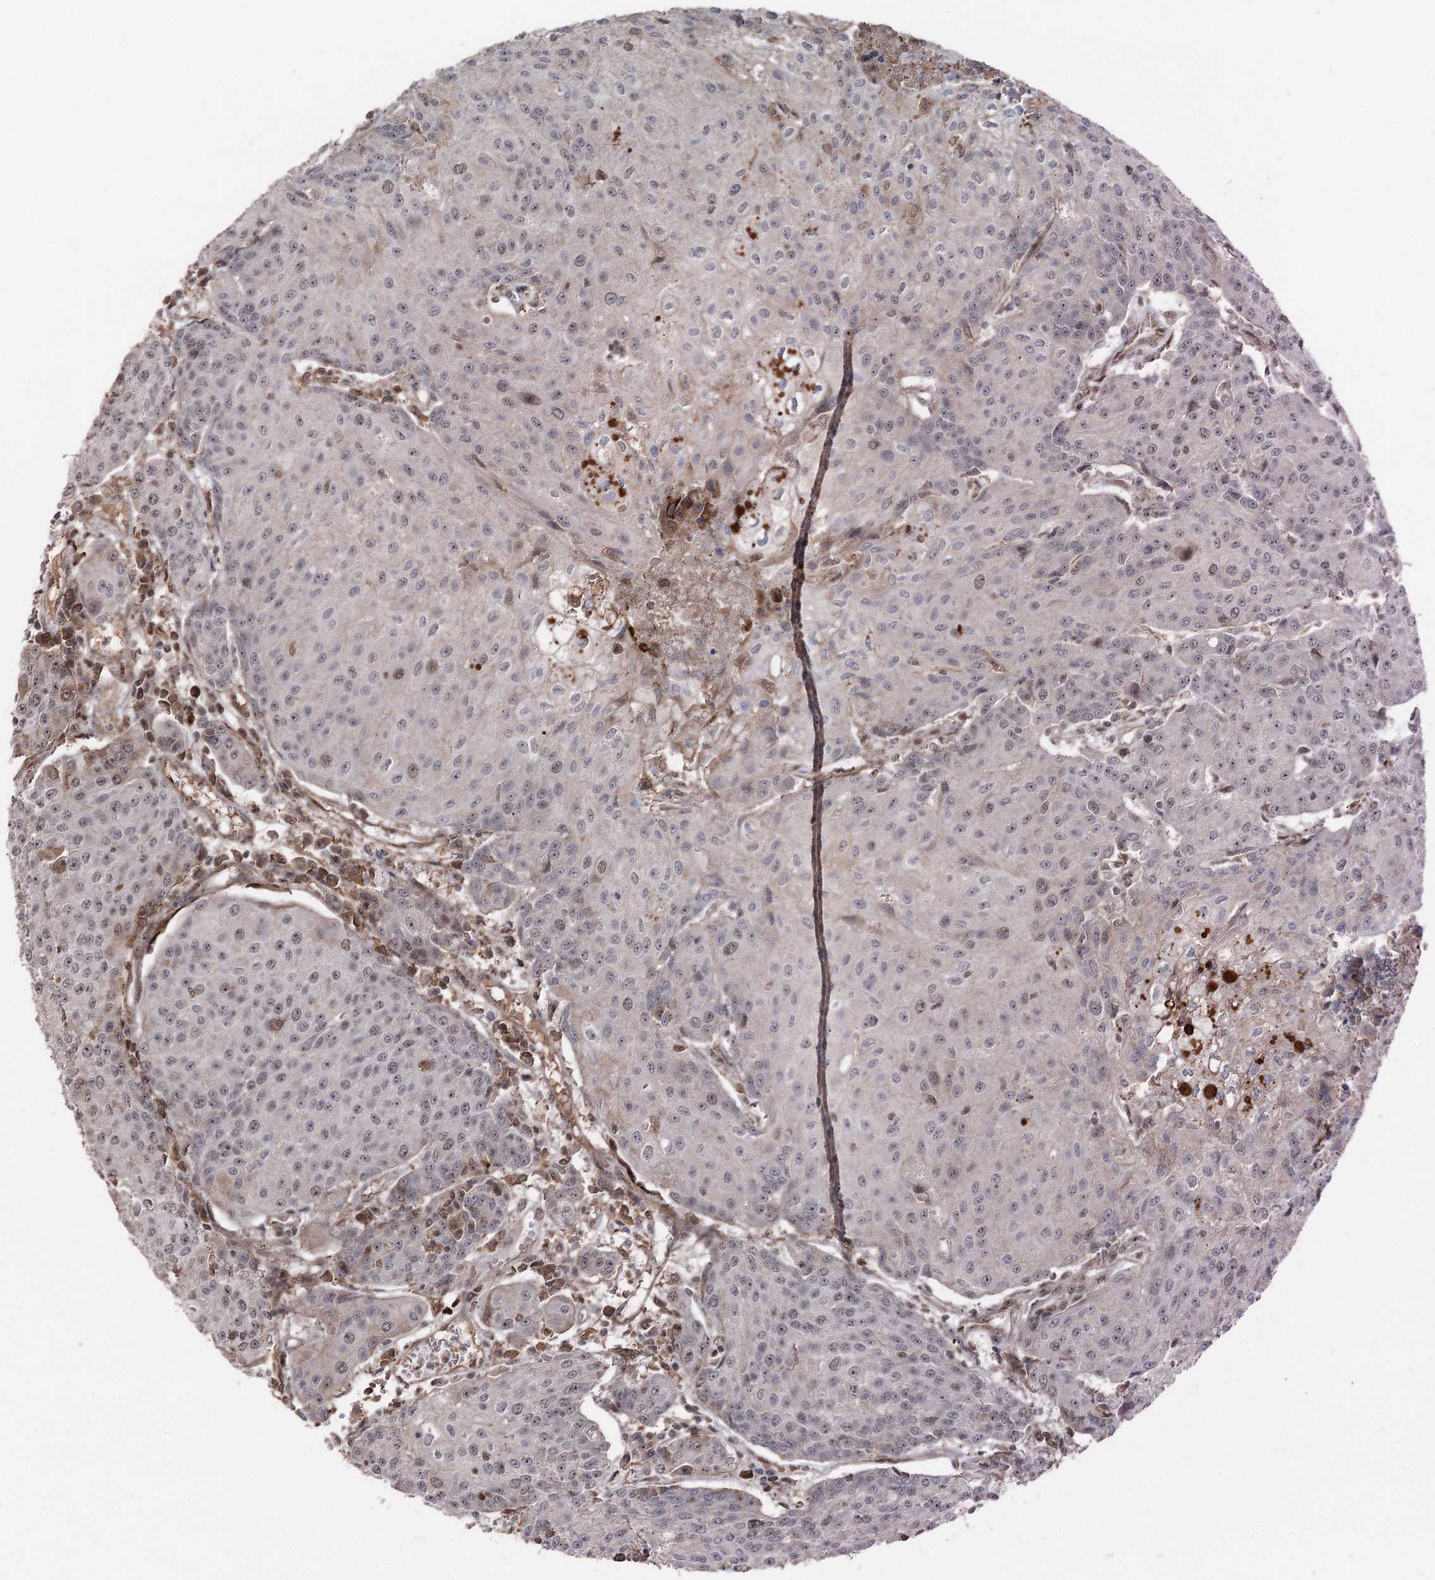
{"staining": {"intensity": "weak", "quantity": "<25%", "location": "cytoplasmic/membranous,nuclear"}, "tissue": "urothelial cancer", "cell_type": "Tumor cells", "image_type": "cancer", "snomed": [{"axis": "morphology", "description": "Urothelial carcinoma, High grade"}, {"axis": "topography", "description": "Urinary bladder"}], "caption": "The immunohistochemistry (IHC) photomicrograph has no significant staining in tumor cells of urothelial cancer tissue. (DAB IHC, high magnification).", "gene": "CCDC82", "patient": {"sex": "female", "age": 85}}